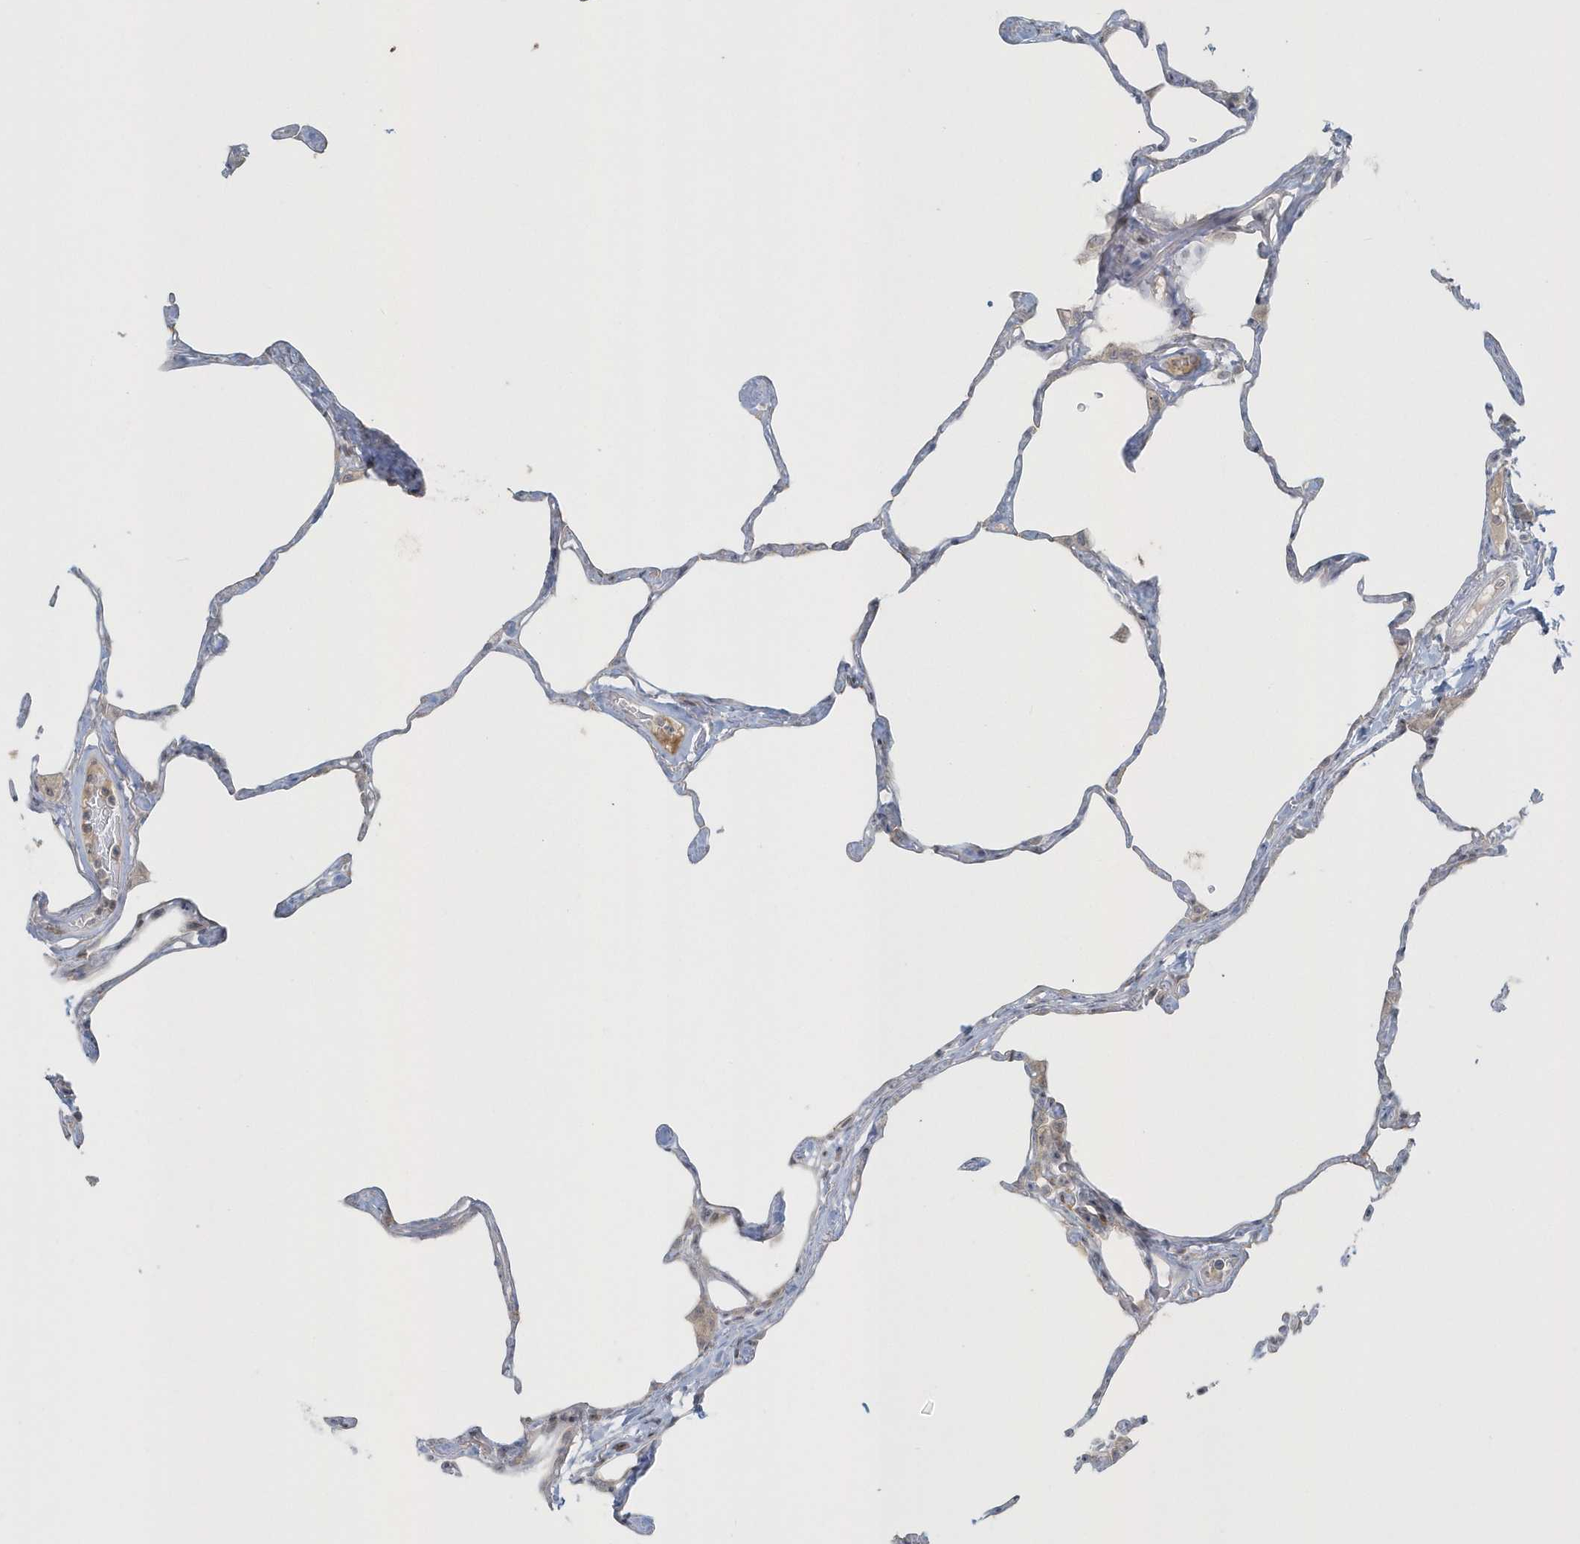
{"staining": {"intensity": "negative", "quantity": "none", "location": "none"}, "tissue": "lung", "cell_type": "Alveolar cells", "image_type": "normal", "snomed": [{"axis": "morphology", "description": "Normal tissue, NOS"}, {"axis": "topography", "description": "Lung"}], "caption": "Alveolar cells are negative for brown protein staining in normal lung. Brightfield microscopy of immunohistochemistry (IHC) stained with DAB (3,3'-diaminobenzidine) (brown) and hematoxylin (blue), captured at high magnification.", "gene": "BLTP3A", "patient": {"sex": "male", "age": 65}}